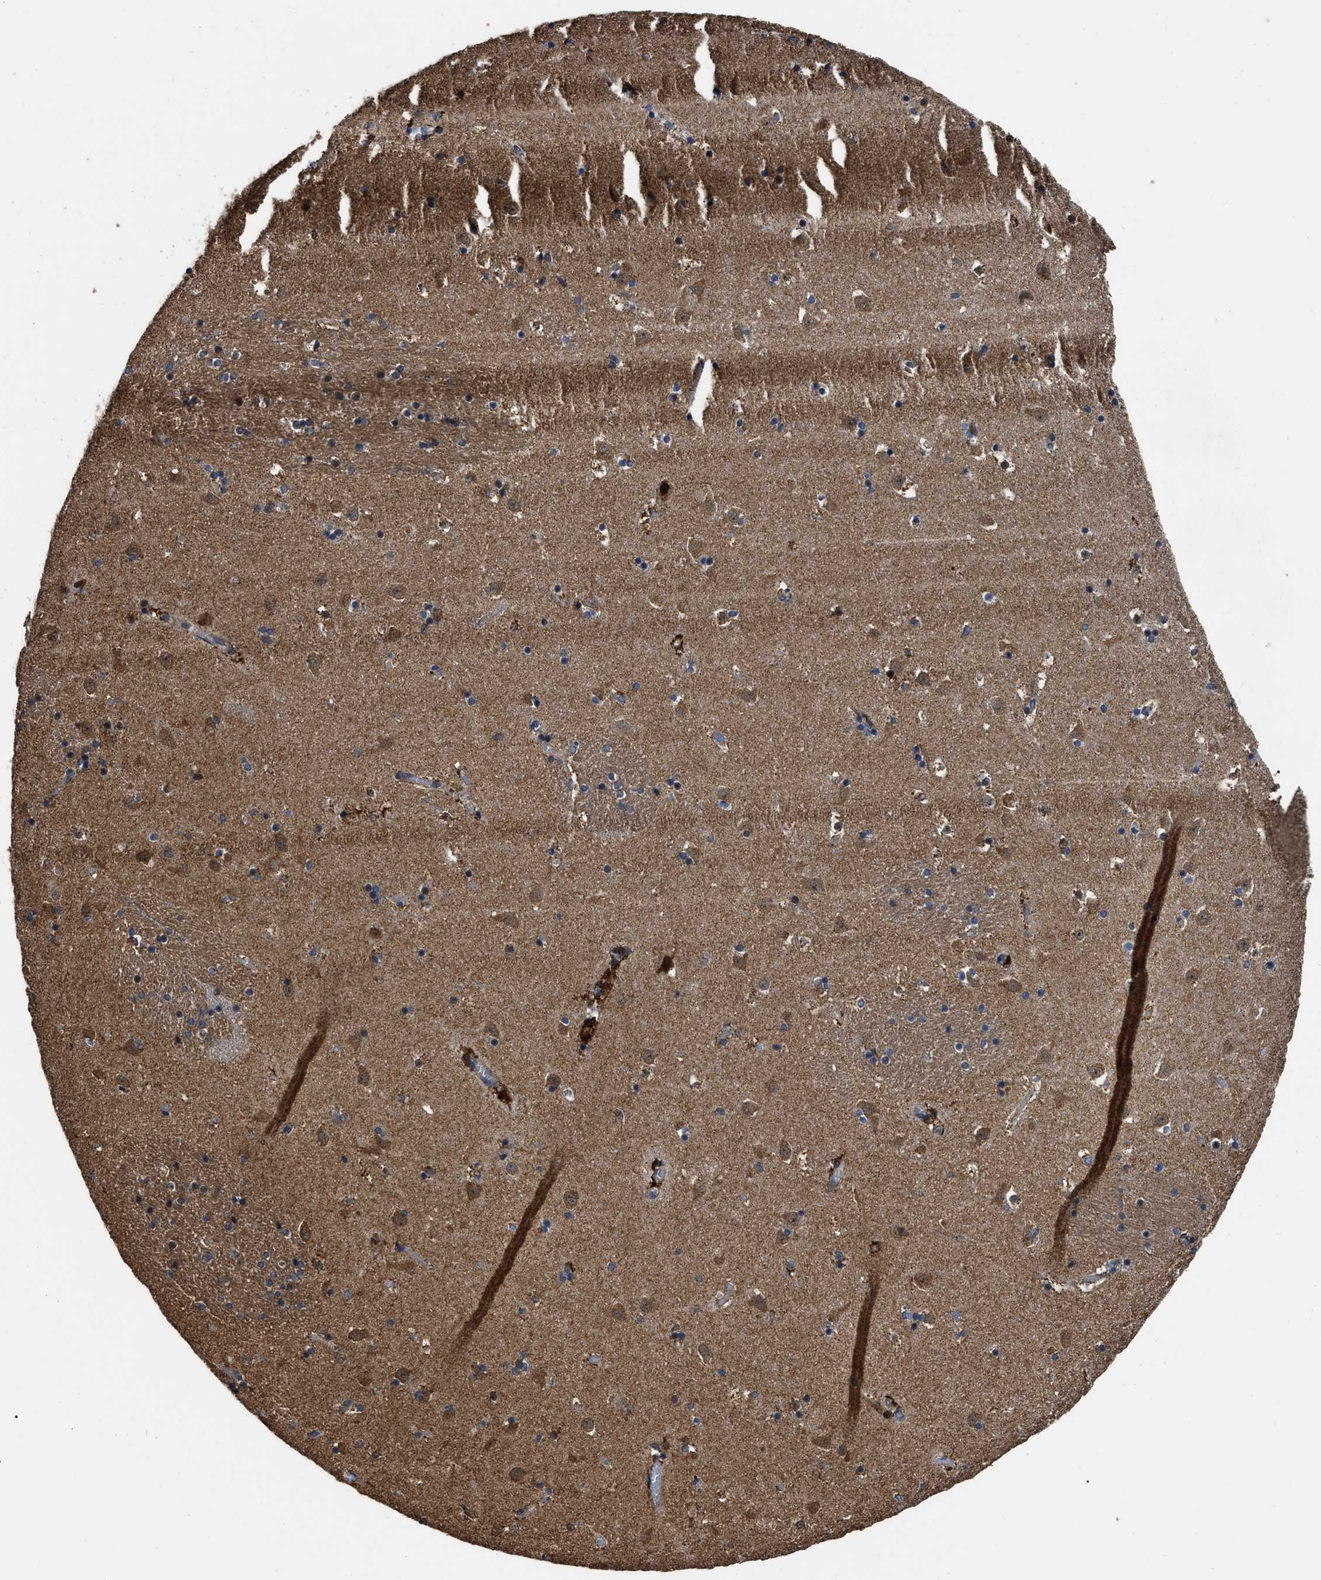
{"staining": {"intensity": "moderate", "quantity": ">75%", "location": "cytoplasmic/membranous,nuclear"}, "tissue": "caudate", "cell_type": "Glial cells", "image_type": "normal", "snomed": [{"axis": "morphology", "description": "Normal tissue, NOS"}, {"axis": "topography", "description": "Lateral ventricle wall"}], "caption": "Moderate cytoplasmic/membranous,nuclear staining is present in about >75% of glial cells in benign caudate.", "gene": "PPWD1", "patient": {"sex": "male", "age": 45}}